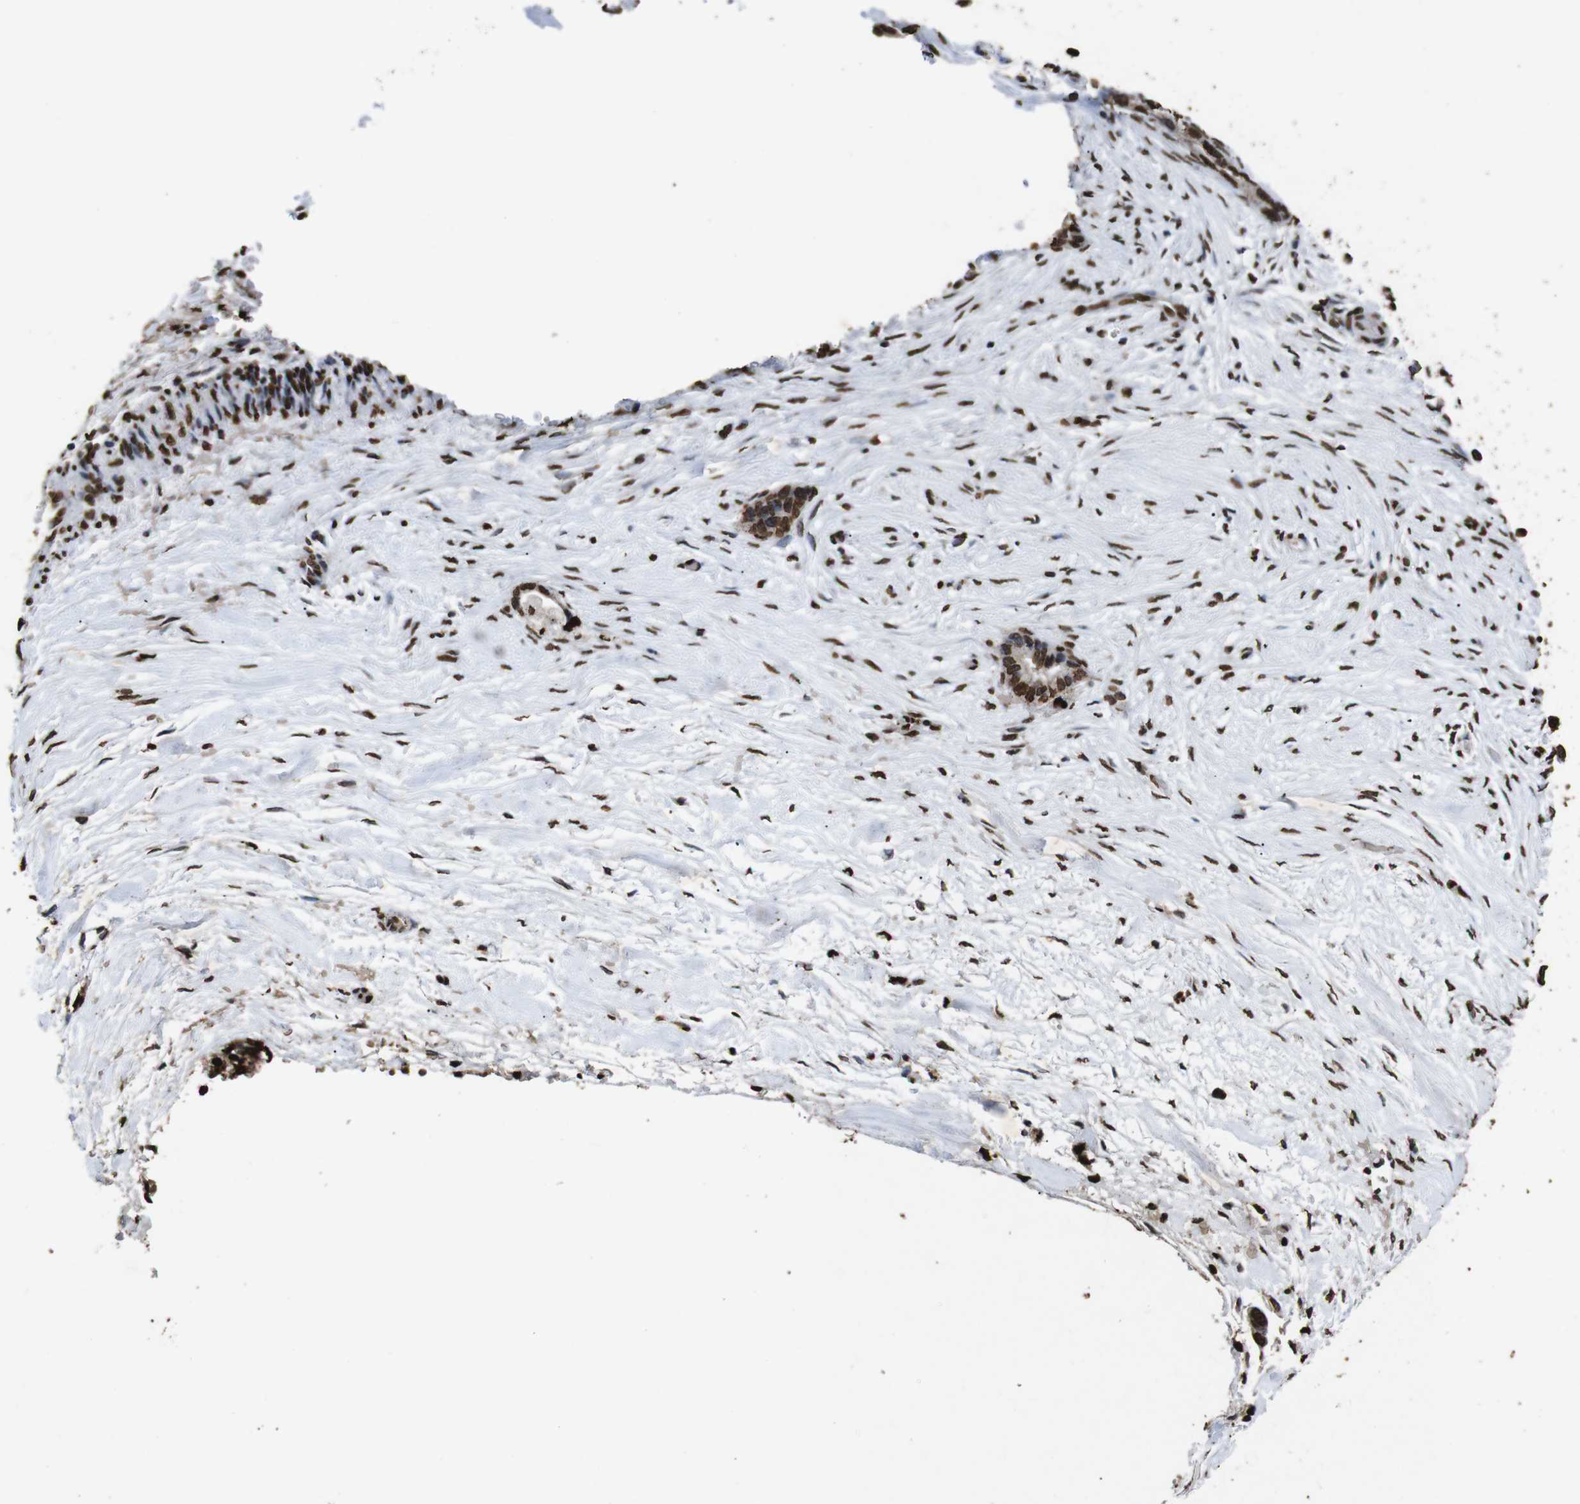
{"staining": {"intensity": "moderate", "quantity": ">75%", "location": "nuclear"}, "tissue": "liver cancer", "cell_type": "Tumor cells", "image_type": "cancer", "snomed": [{"axis": "morphology", "description": "Cholangiocarcinoma"}, {"axis": "topography", "description": "Liver"}], "caption": "Protein expression analysis of liver cancer demonstrates moderate nuclear positivity in approximately >75% of tumor cells. (DAB (3,3'-diaminobenzidine) IHC, brown staining for protein, blue staining for nuclei).", "gene": "MDM2", "patient": {"sex": "female", "age": 55}}